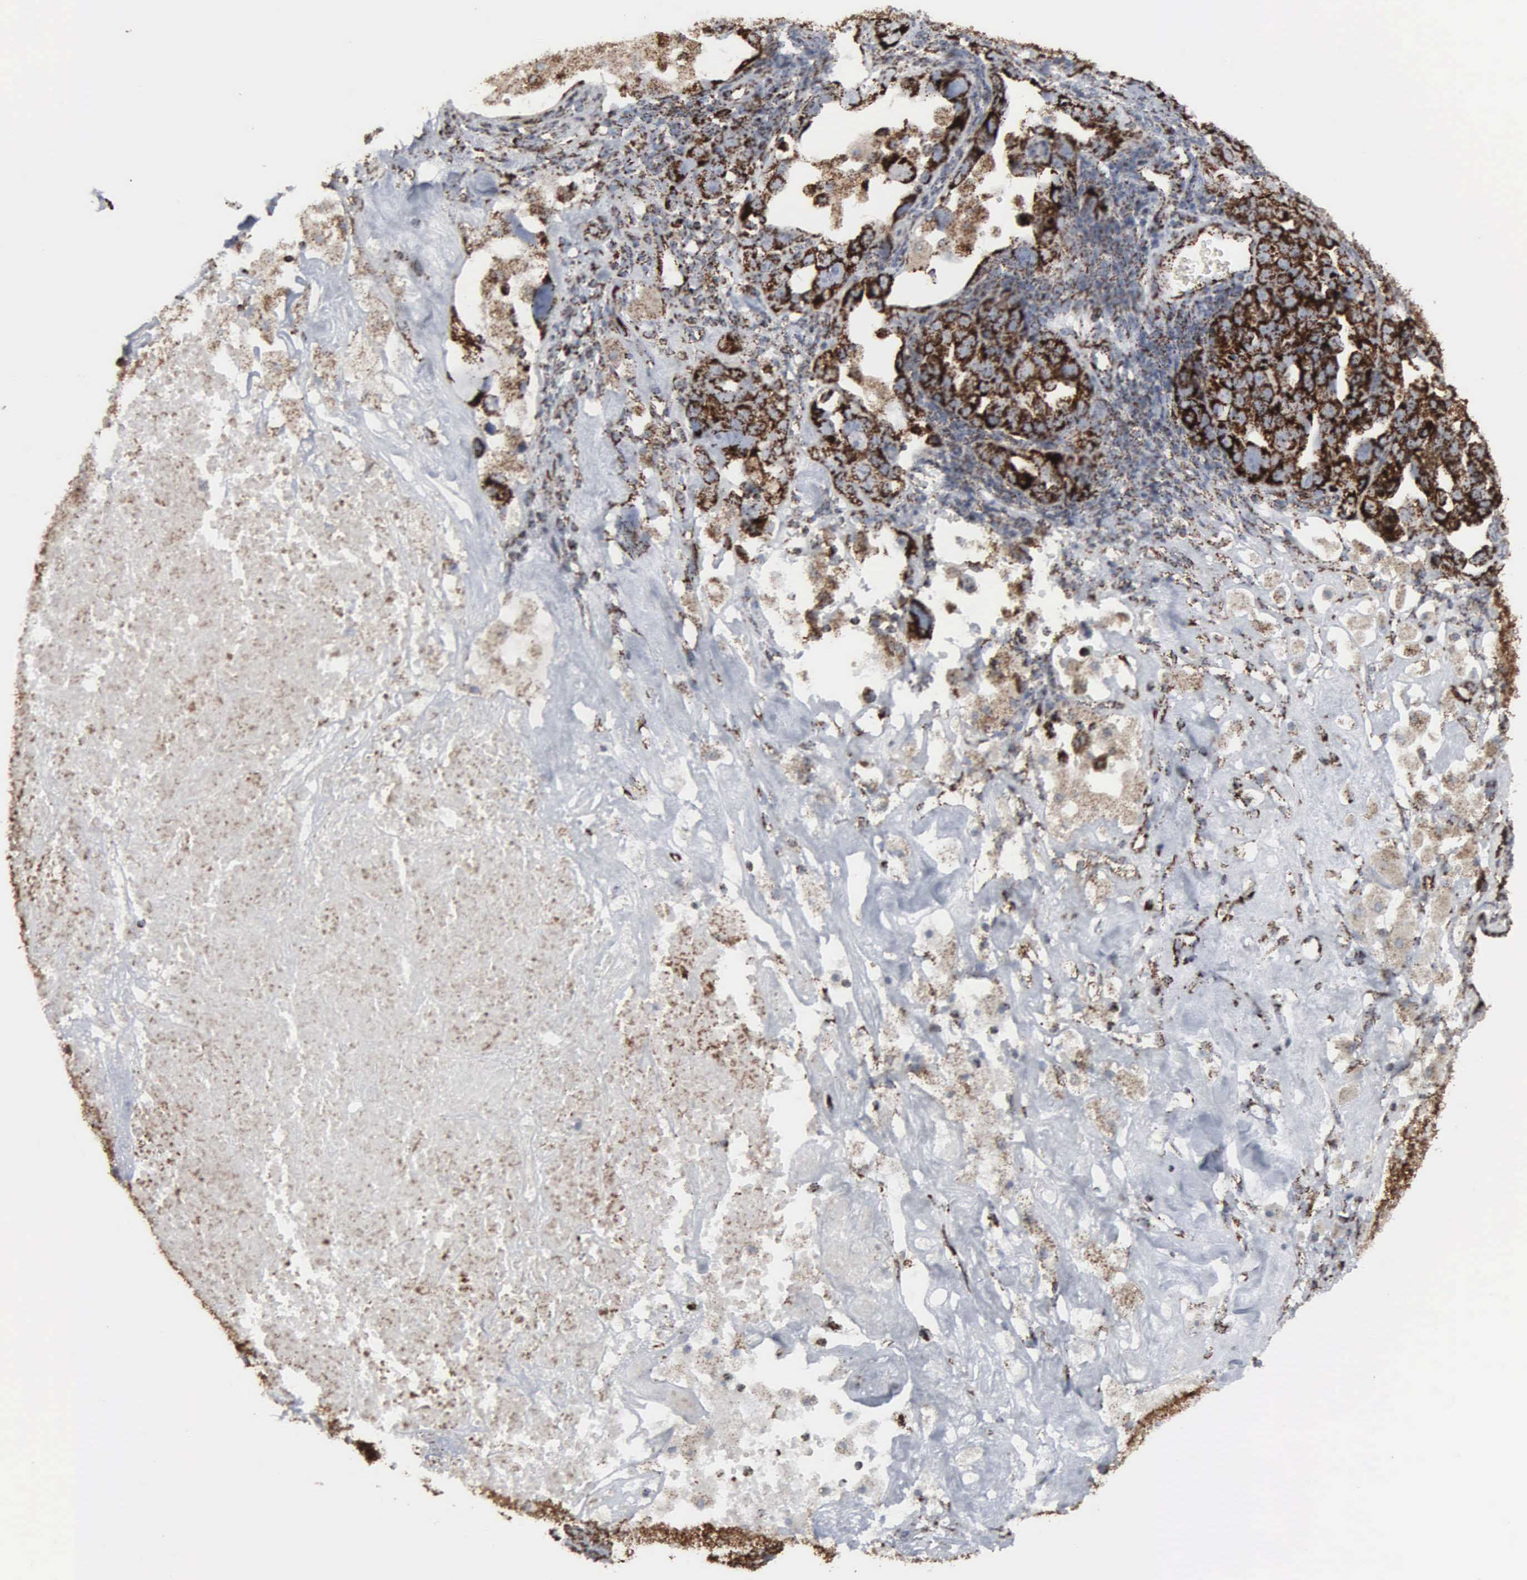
{"staining": {"intensity": "strong", "quantity": ">75%", "location": "cytoplasmic/membranous"}, "tissue": "ovarian cancer", "cell_type": "Tumor cells", "image_type": "cancer", "snomed": [{"axis": "morphology", "description": "Cystadenocarcinoma, serous, NOS"}, {"axis": "topography", "description": "Ovary"}], "caption": "Ovarian cancer stained for a protein demonstrates strong cytoplasmic/membranous positivity in tumor cells.", "gene": "HSPA9", "patient": {"sex": "female", "age": 66}}